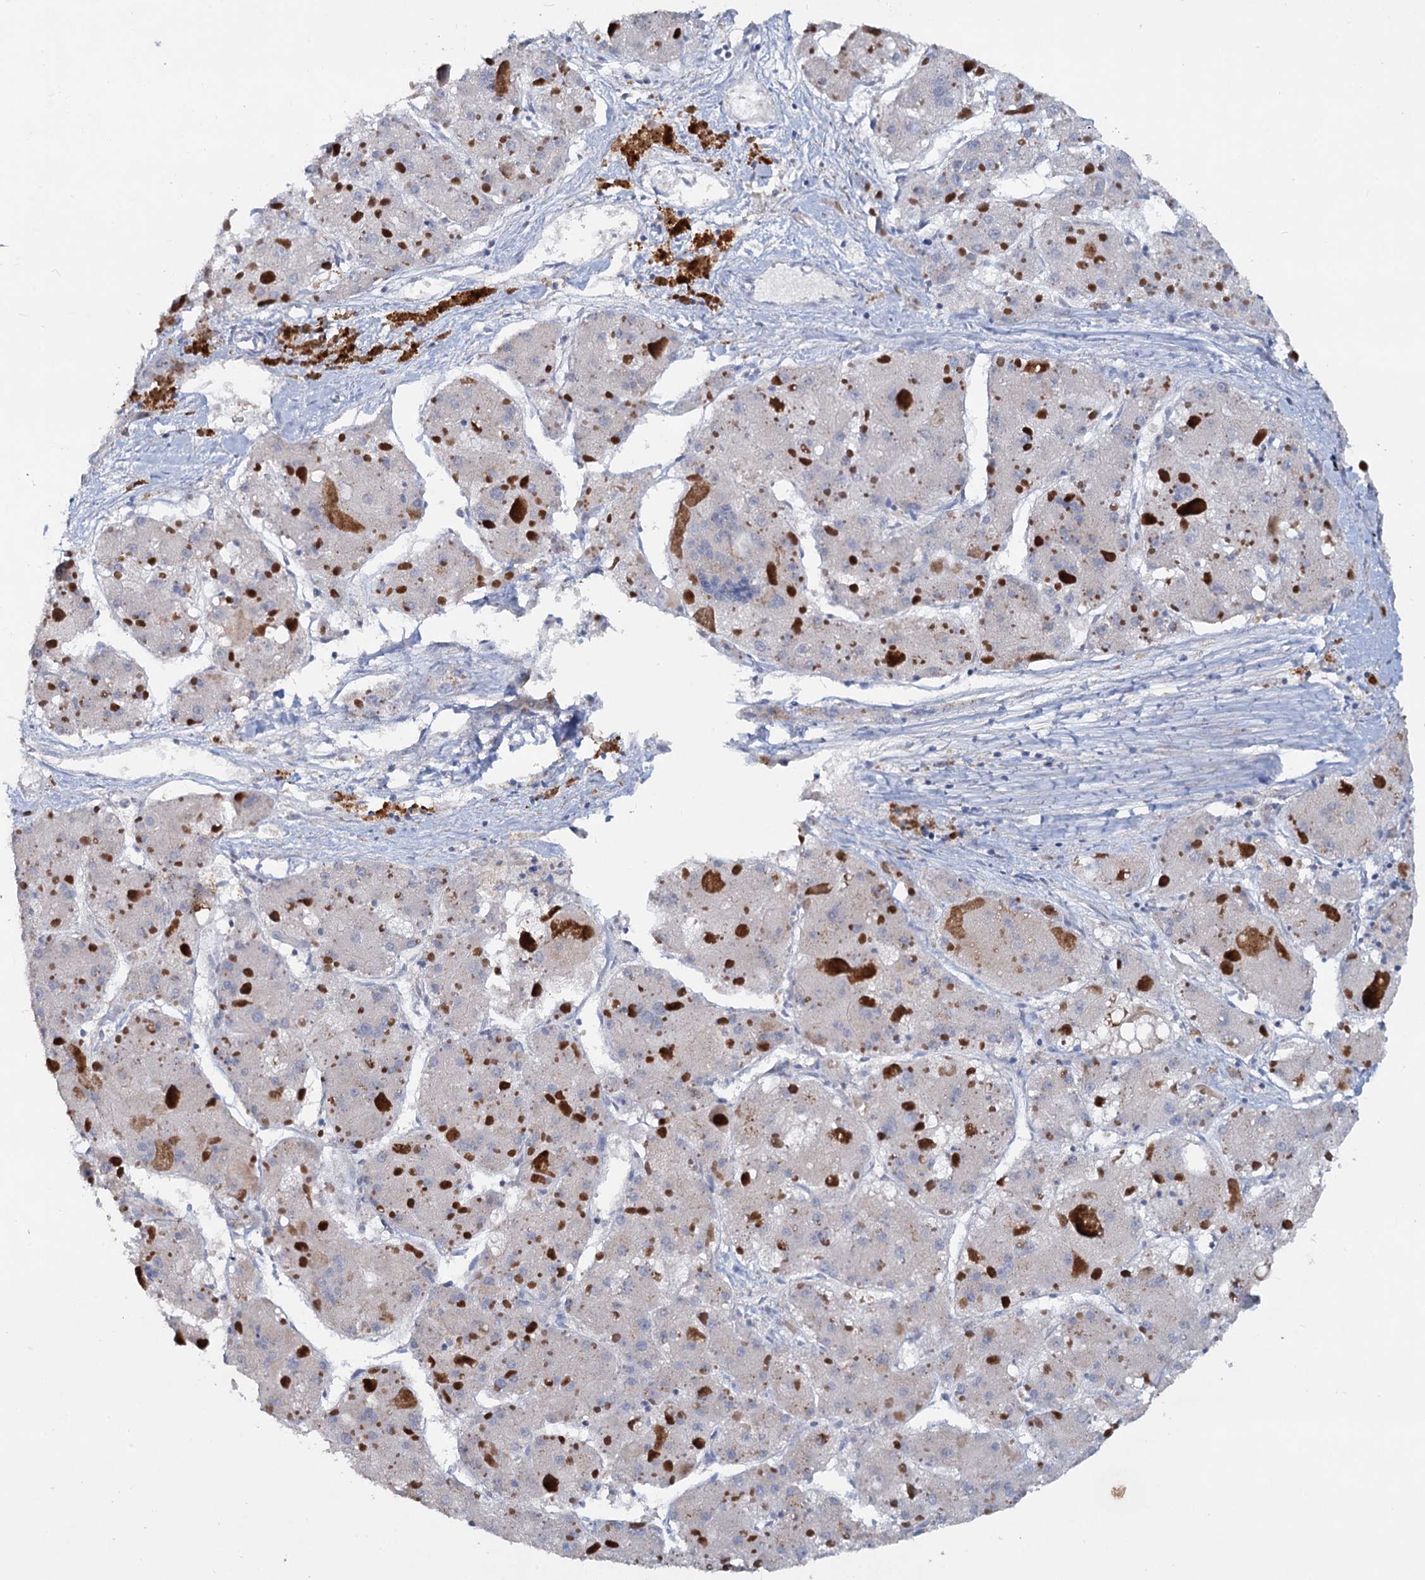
{"staining": {"intensity": "negative", "quantity": "none", "location": "none"}, "tissue": "liver cancer", "cell_type": "Tumor cells", "image_type": "cancer", "snomed": [{"axis": "morphology", "description": "Carcinoma, Hepatocellular, NOS"}, {"axis": "topography", "description": "Liver"}], "caption": "A high-resolution histopathology image shows immunohistochemistry (IHC) staining of liver hepatocellular carcinoma, which exhibits no significant positivity in tumor cells. (IHC, brightfield microscopy, high magnification).", "gene": "LRCH4", "patient": {"sex": "female", "age": 73}}